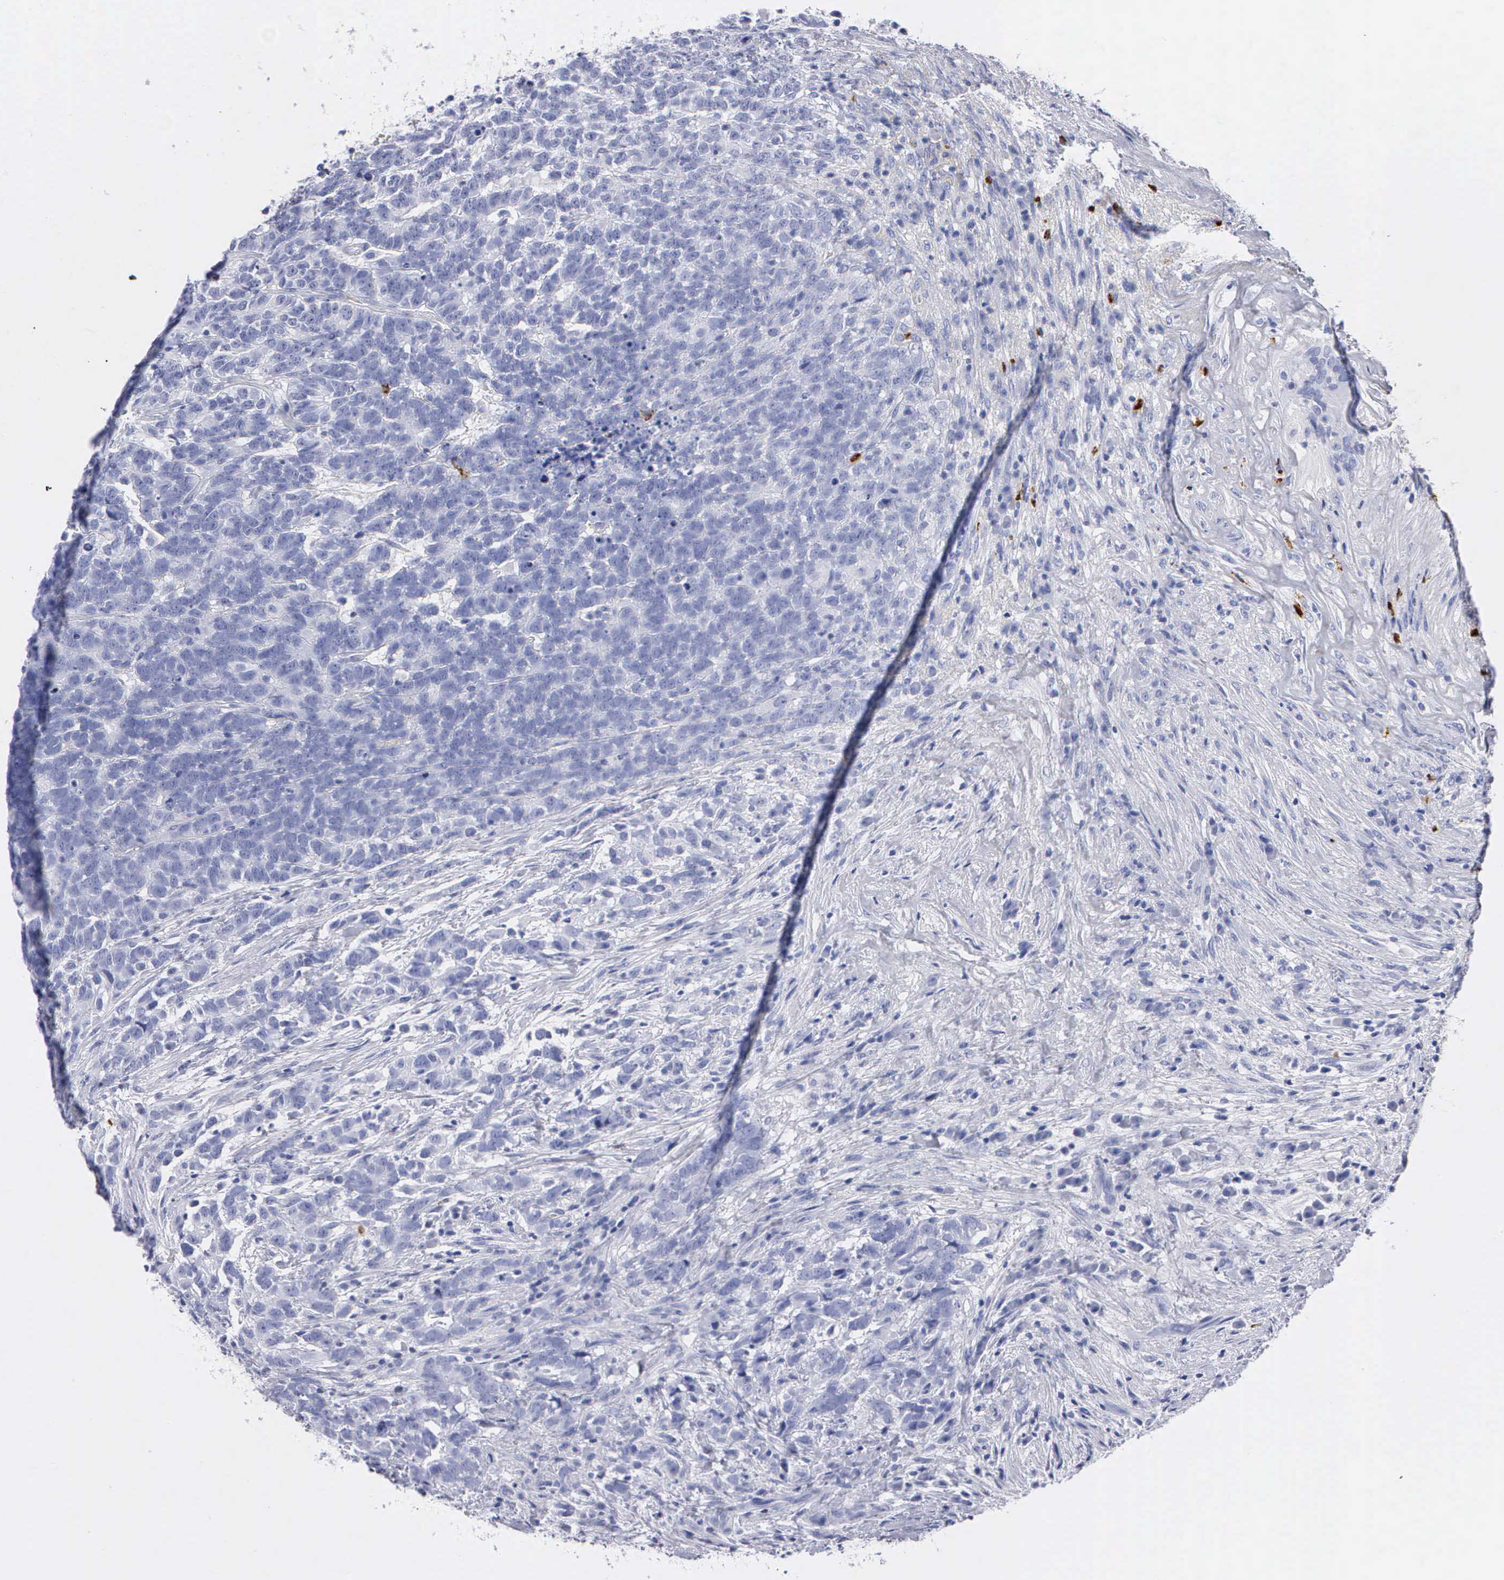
{"staining": {"intensity": "negative", "quantity": "none", "location": "none"}, "tissue": "testis cancer", "cell_type": "Tumor cells", "image_type": "cancer", "snomed": [{"axis": "morphology", "description": "Carcinoma, Embryonal, NOS"}, {"axis": "topography", "description": "Testis"}], "caption": "Image shows no significant protein expression in tumor cells of testis cancer (embryonal carcinoma).", "gene": "CTSG", "patient": {"sex": "male", "age": 26}}